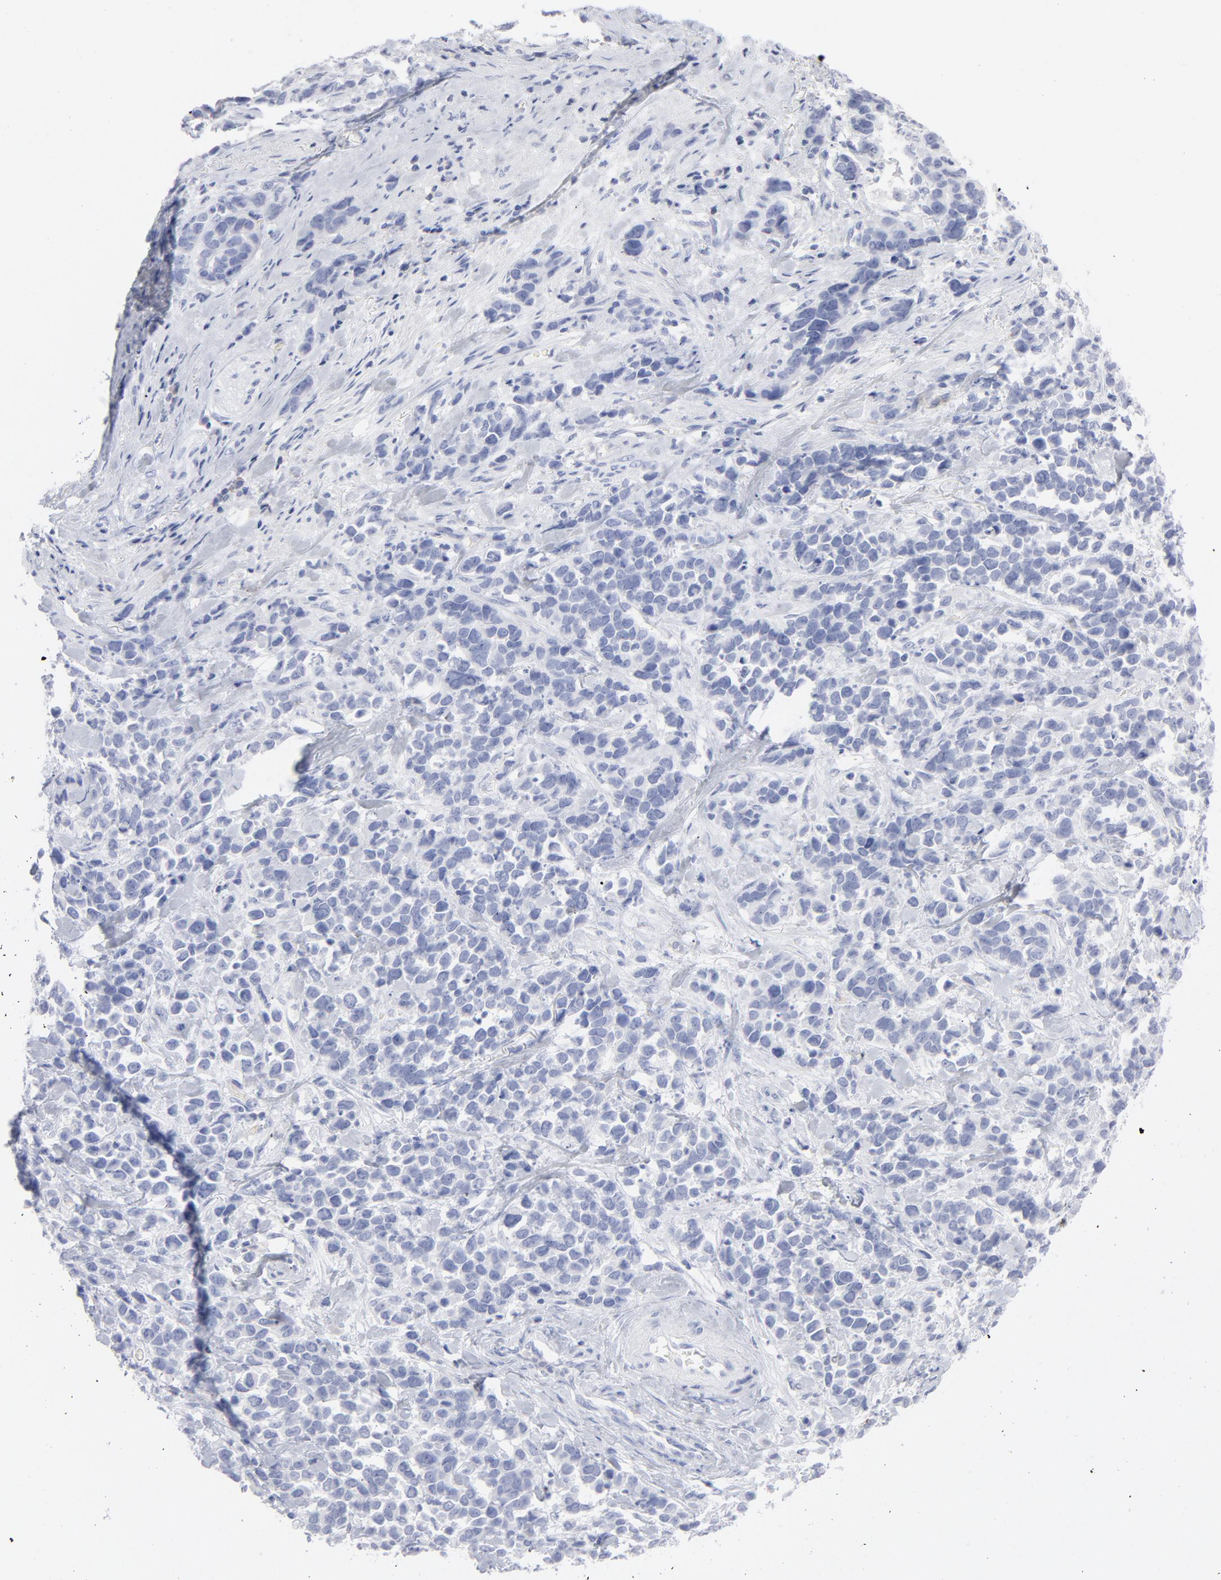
{"staining": {"intensity": "negative", "quantity": "none", "location": "none"}, "tissue": "stomach cancer", "cell_type": "Tumor cells", "image_type": "cancer", "snomed": [{"axis": "morphology", "description": "Adenocarcinoma, NOS"}, {"axis": "topography", "description": "Stomach, upper"}], "caption": "Tumor cells are negative for protein expression in human stomach adenocarcinoma.", "gene": "P2RY8", "patient": {"sex": "male", "age": 71}}